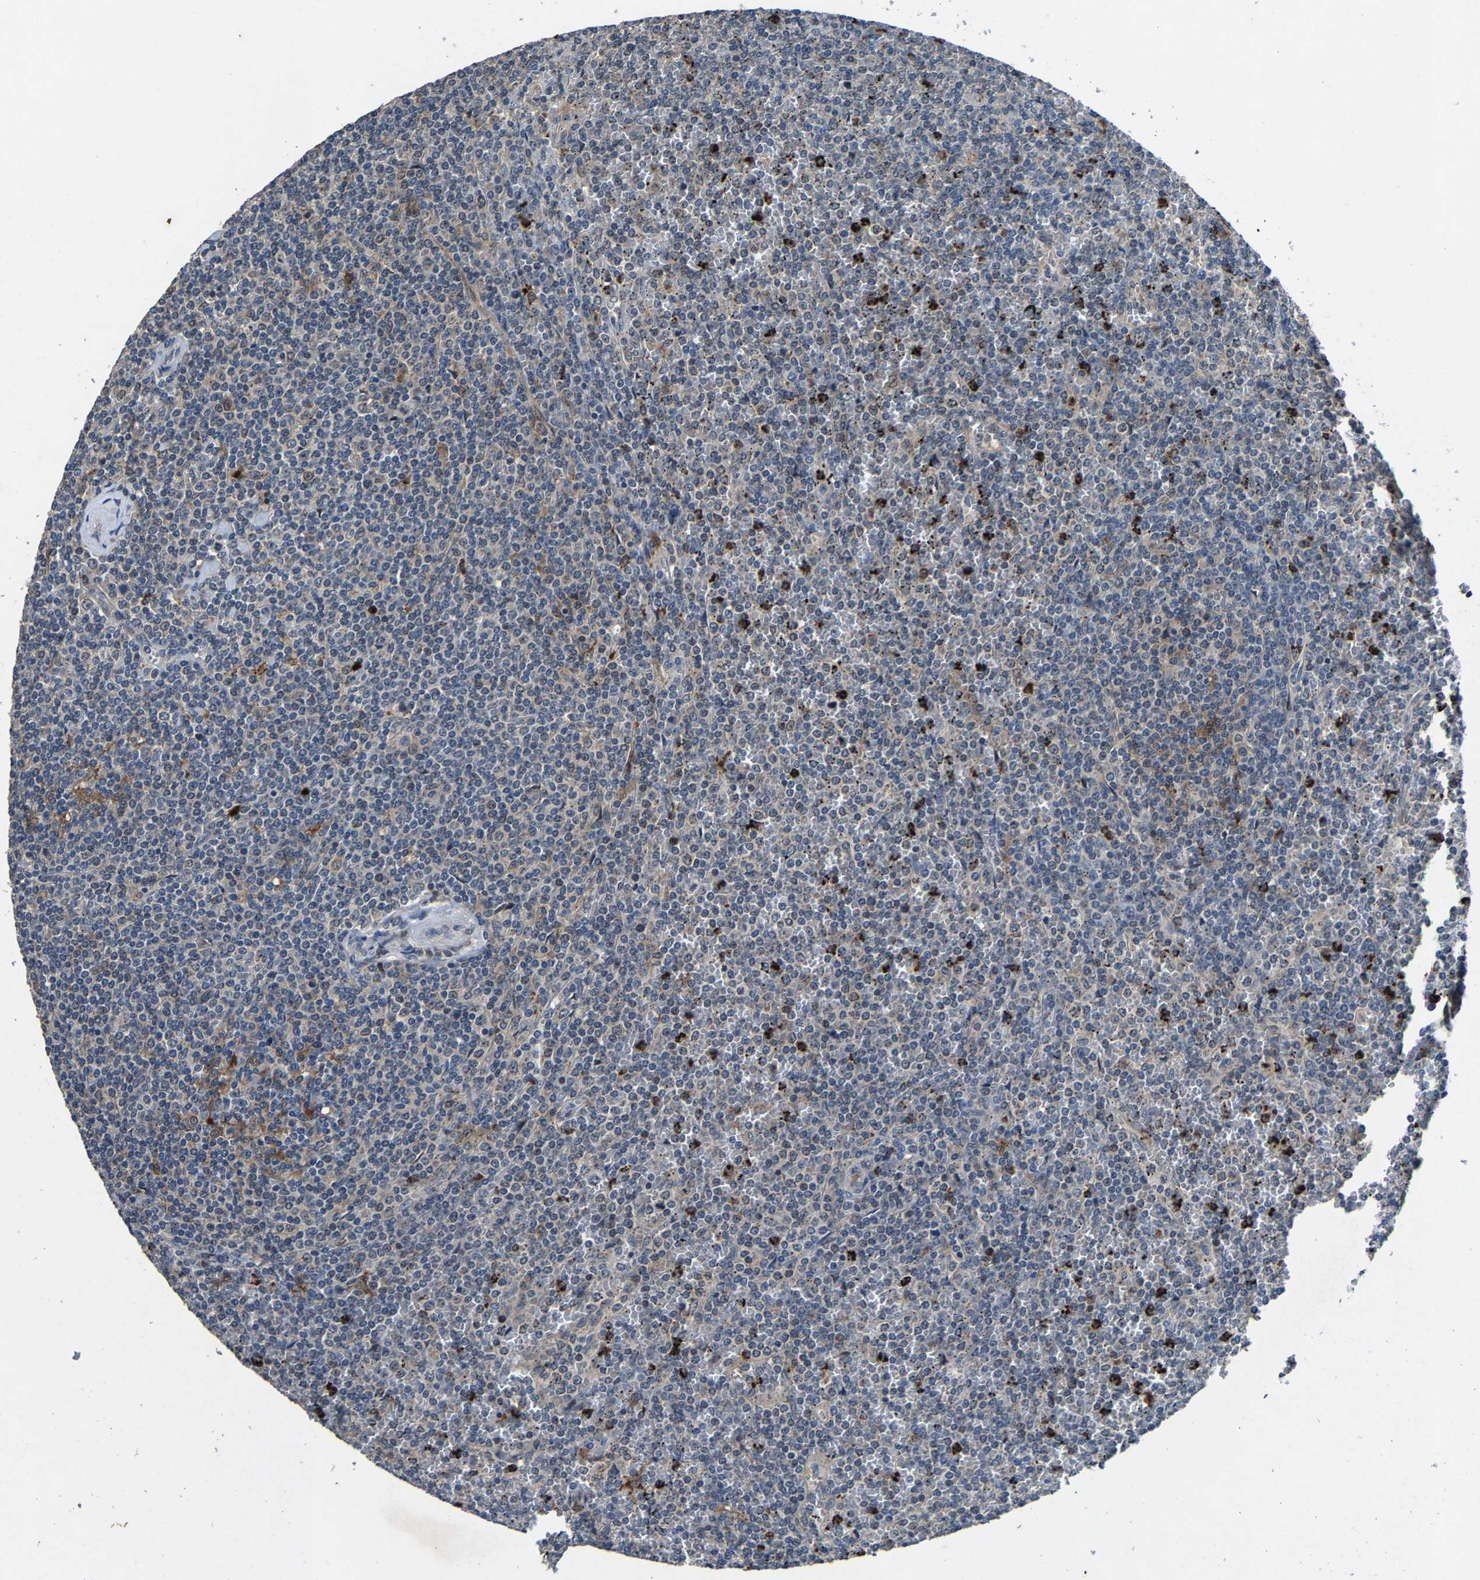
{"staining": {"intensity": "weak", "quantity": "<25%", "location": "cytoplasmic/membranous"}, "tissue": "lymphoma", "cell_type": "Tumor cells", "image_type": "cancer", "snomed": [{"axis": "morphology", "description": "Malignant lymphoma, non-Hodgkin's type, Low grade"}, {"axis": "topography", "description": "Spleen"}], "caption": "Human low-grade malignant lymphoma, non-Hodgkin's type stained for a protein using immunohistochemistry demonstrates no positivity in tumor cells.", "gene": "PCNX2", "patient": {"sex": "female", "age": 19}}